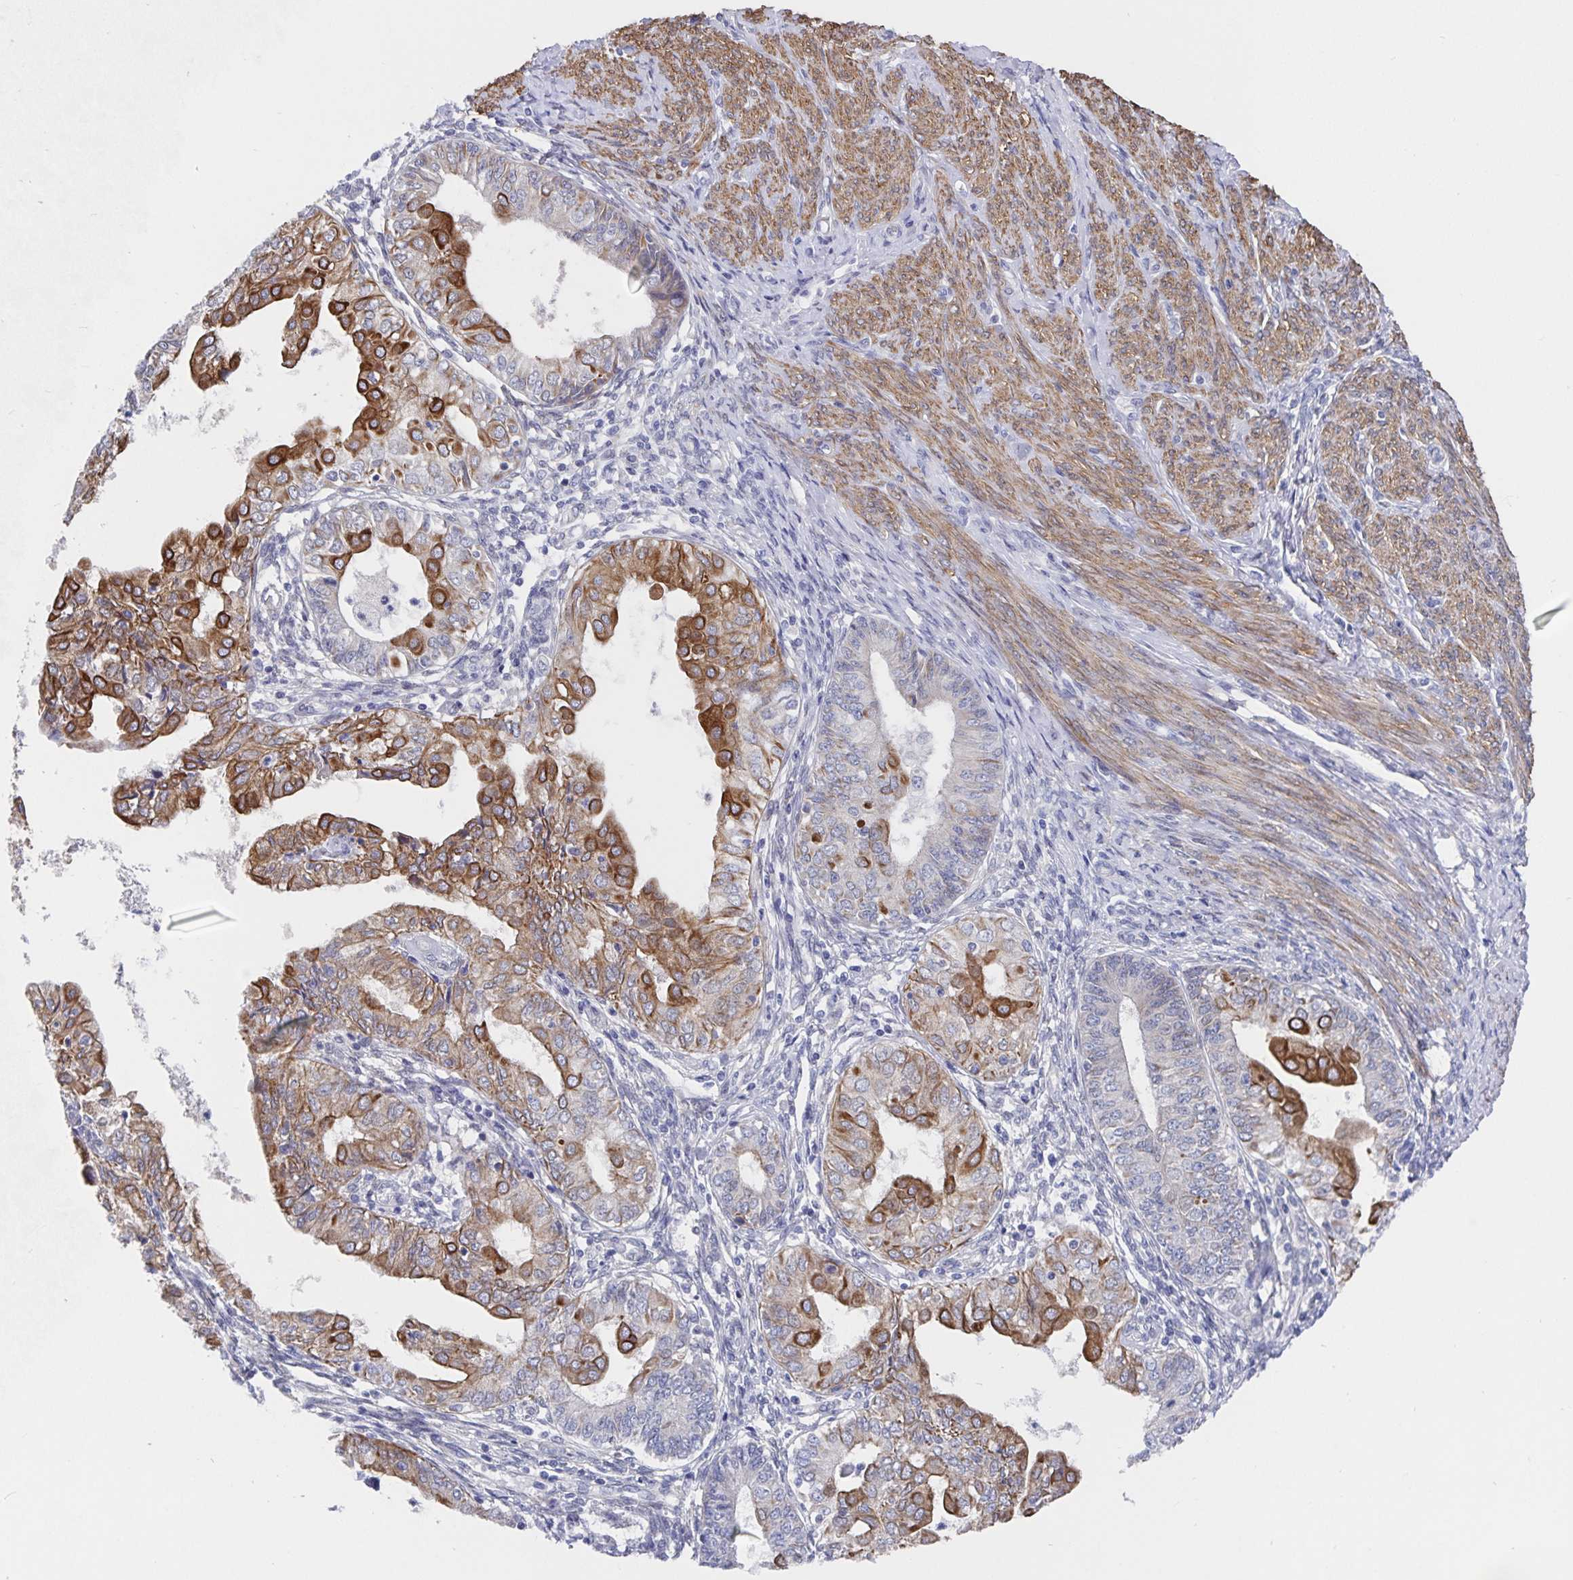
{"staining": {"intensity": "strong", "quantity": "<25%", "location": "cytoplasmic/membranous"}, "tissue": "endometrial cancer", "cell_type": "Tumor cells", "image_type": "cancer", "snomed": [{"axis": "morphology", "description": "Adenocarcinoma, NOS"}, {"axis": "topography", "description": "Endometrium"}], "caption": "The immunohistochemical stain labels strong cytoplasmic/membranous staining in tumor cells of endometrial cancer (adenocarcinoma) tissue. (DAB (3,3'-diaminobenzidine) IHC with brightfield microscopy, high magnification).", "gene": "ZIK1", "patient": {"sex": "female", "age": 68}}